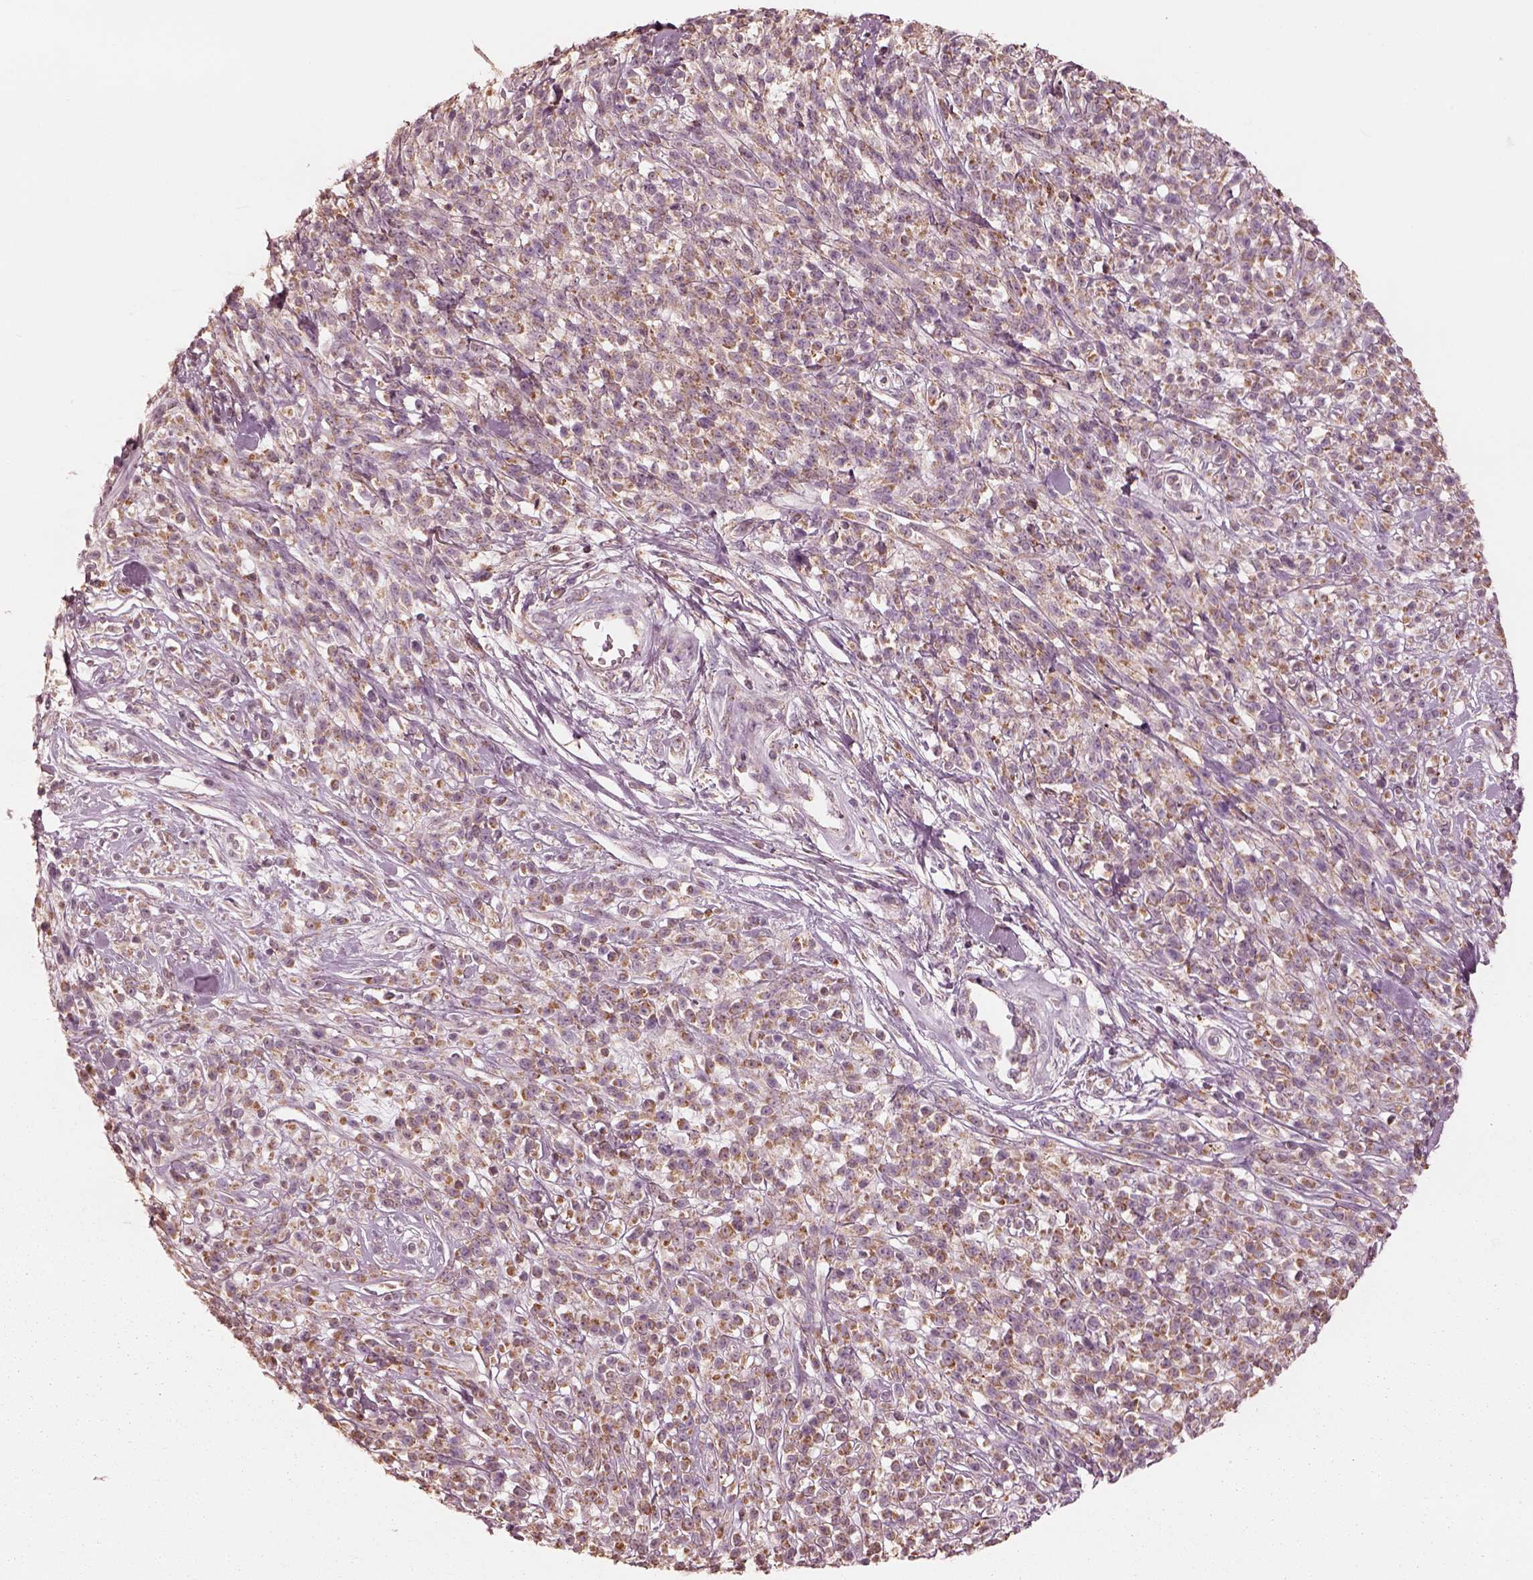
{"staining": {"intensity": "moderate", "quantity": ">75%", "location": "cytoplasmic/membranous"}, "tissue": "melanoma", "cell_type": "Tumor cells", "image_type": "cancer", "snomed": [{"axis": "morphology", "description": "Malignant melanoma, NOS"}, {"axis": "topography", "description": "Skin"}, {"axis": "topography", "description": "Skin of trunk"}], "caption": "IHC of melanoma demonstrates medium levels of moderate cytoplasmic/membranous staining in approximately >75% of tumor cells.", "gene": "ENTPD6", "patient": {"sex": "male", "age": 74}}